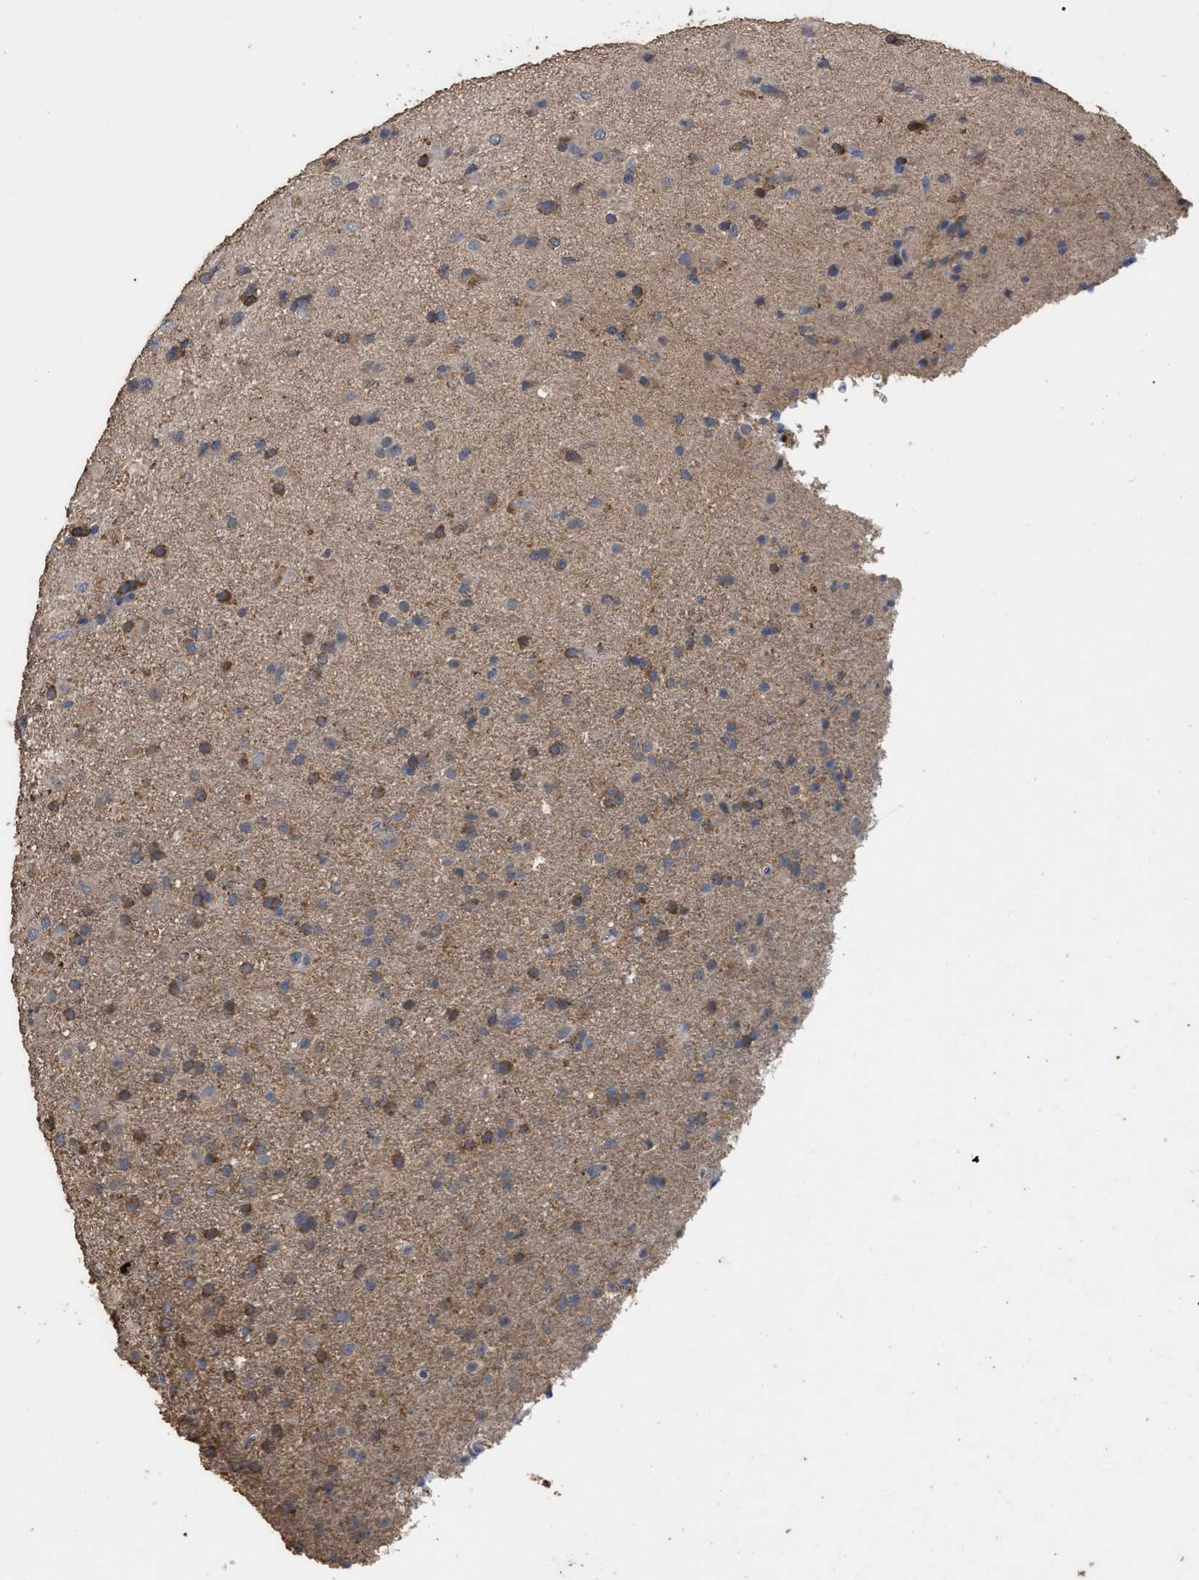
{"staining": {"intensity": "moderate", "quantity": "25%-75%", "location": "cytoplasmic/membranous"}, "tissue": "glioma", "cell_type": "Tumor cells", "image_type": "cancer", "snomed": [{"axis": "morphology", "description": "Glioma, malignant, Low grade"}, {"axis": "topography", "description": "Brain"}], "caption": "Immunohistochemistry image of human malignant glioma (low-grade) stained for a protein (brown), which displays medium levels of moderate cytoplasmic/membranous positivity in approximately 25%-75% of tumor cells.", "gene": "GPR179", "patient": {"sex": "male", "age": 65}}